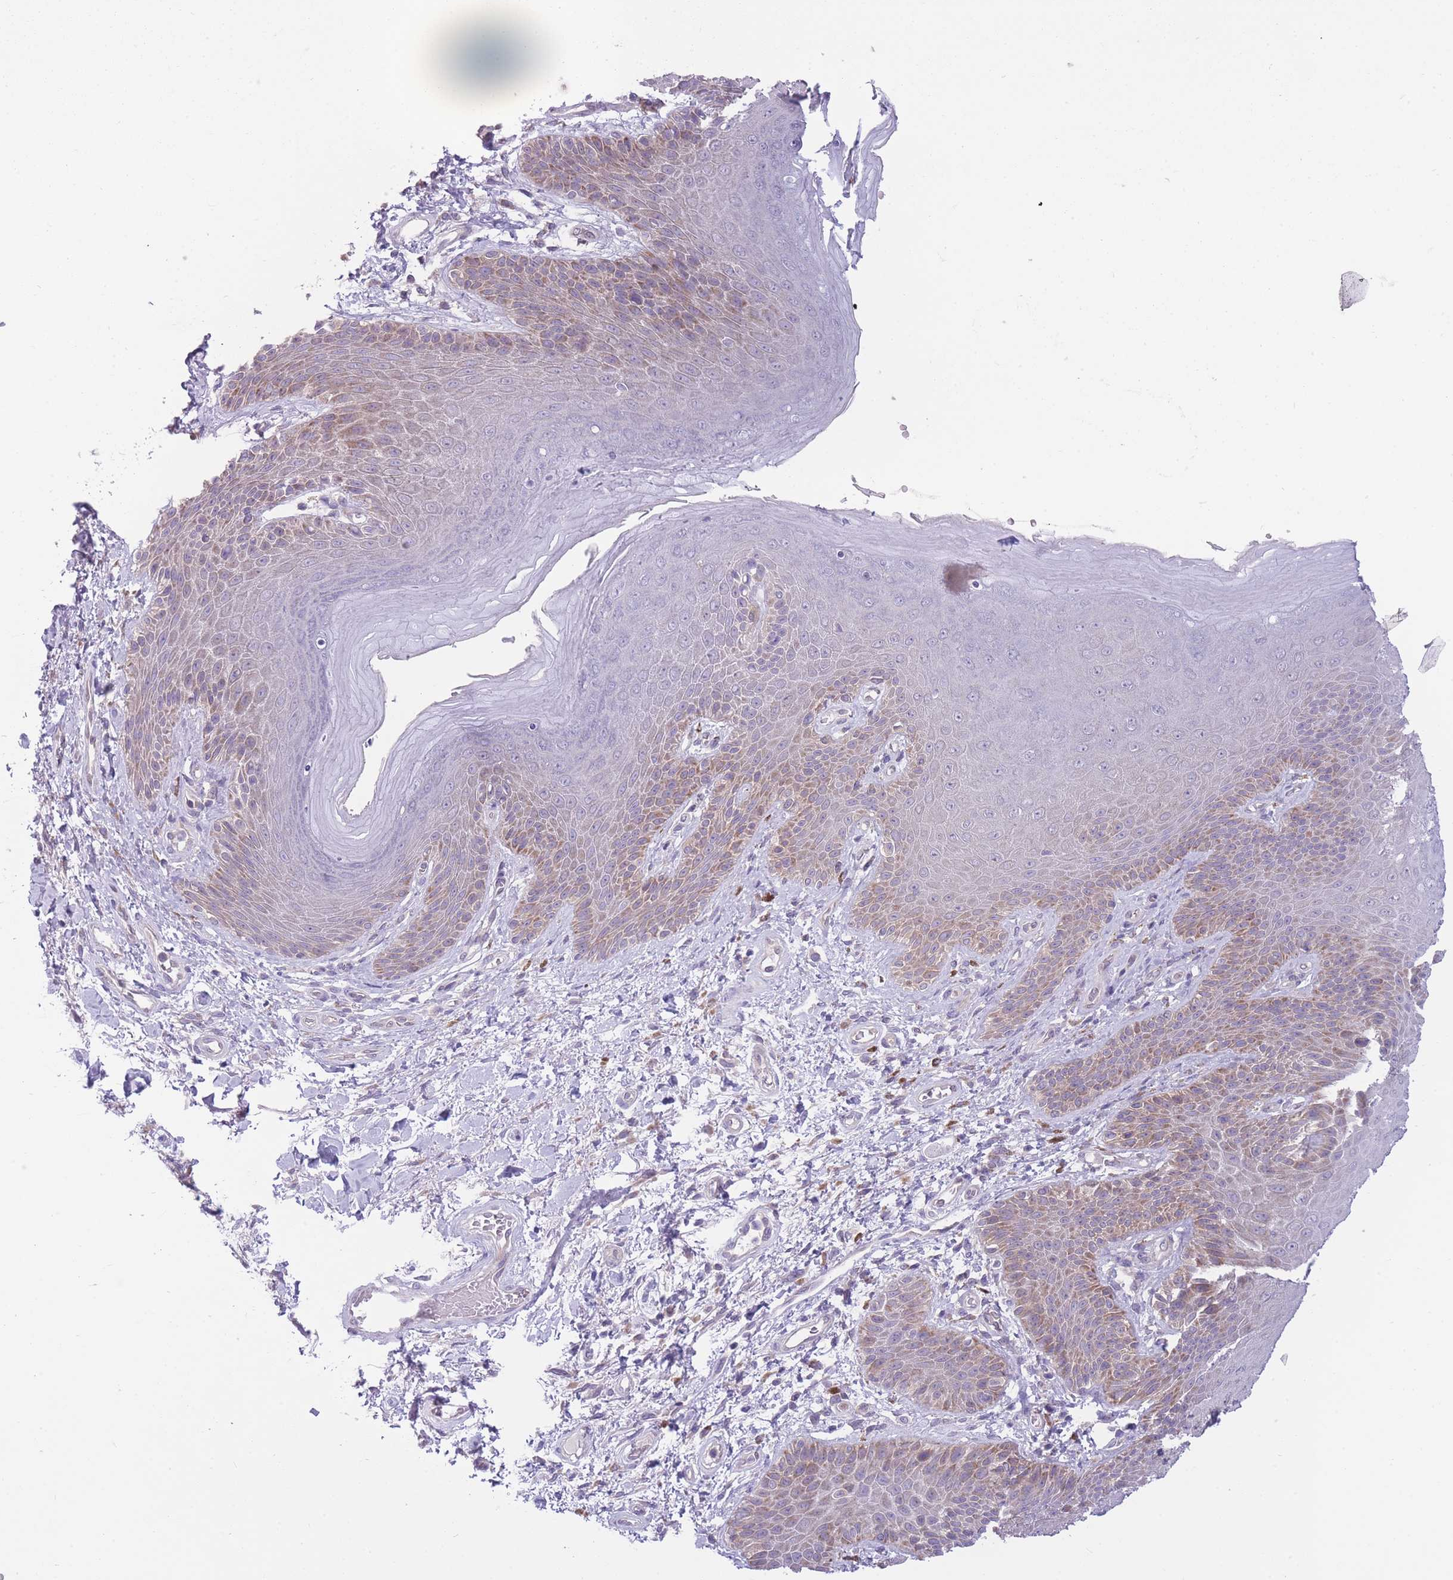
{"staining": {"intensity": "weak", "quantity": "25%-75%", "location": "cytoplasmic/membranous"}, "tissue": "skin", "cell_type": "Epidermal cells", "image_type": "normal", "snomed": [{"axis": "morphology", "description": "Normal tissue, NOS"}, {"axis": "topography", "description": "Anal"}], "caption": "Epidermal cells reveal weak cytoplasmic/membranous staining in about 25%-75% of cells in normal skin. The staining is performed using DAB (3,3'-diaminobenzidine) brown chromogen to label protein expression. The nuclei are counter-stained blue using hematoxylin.", "gene": "CCT6A", "patient": {"sex": "female", "age": 89}}